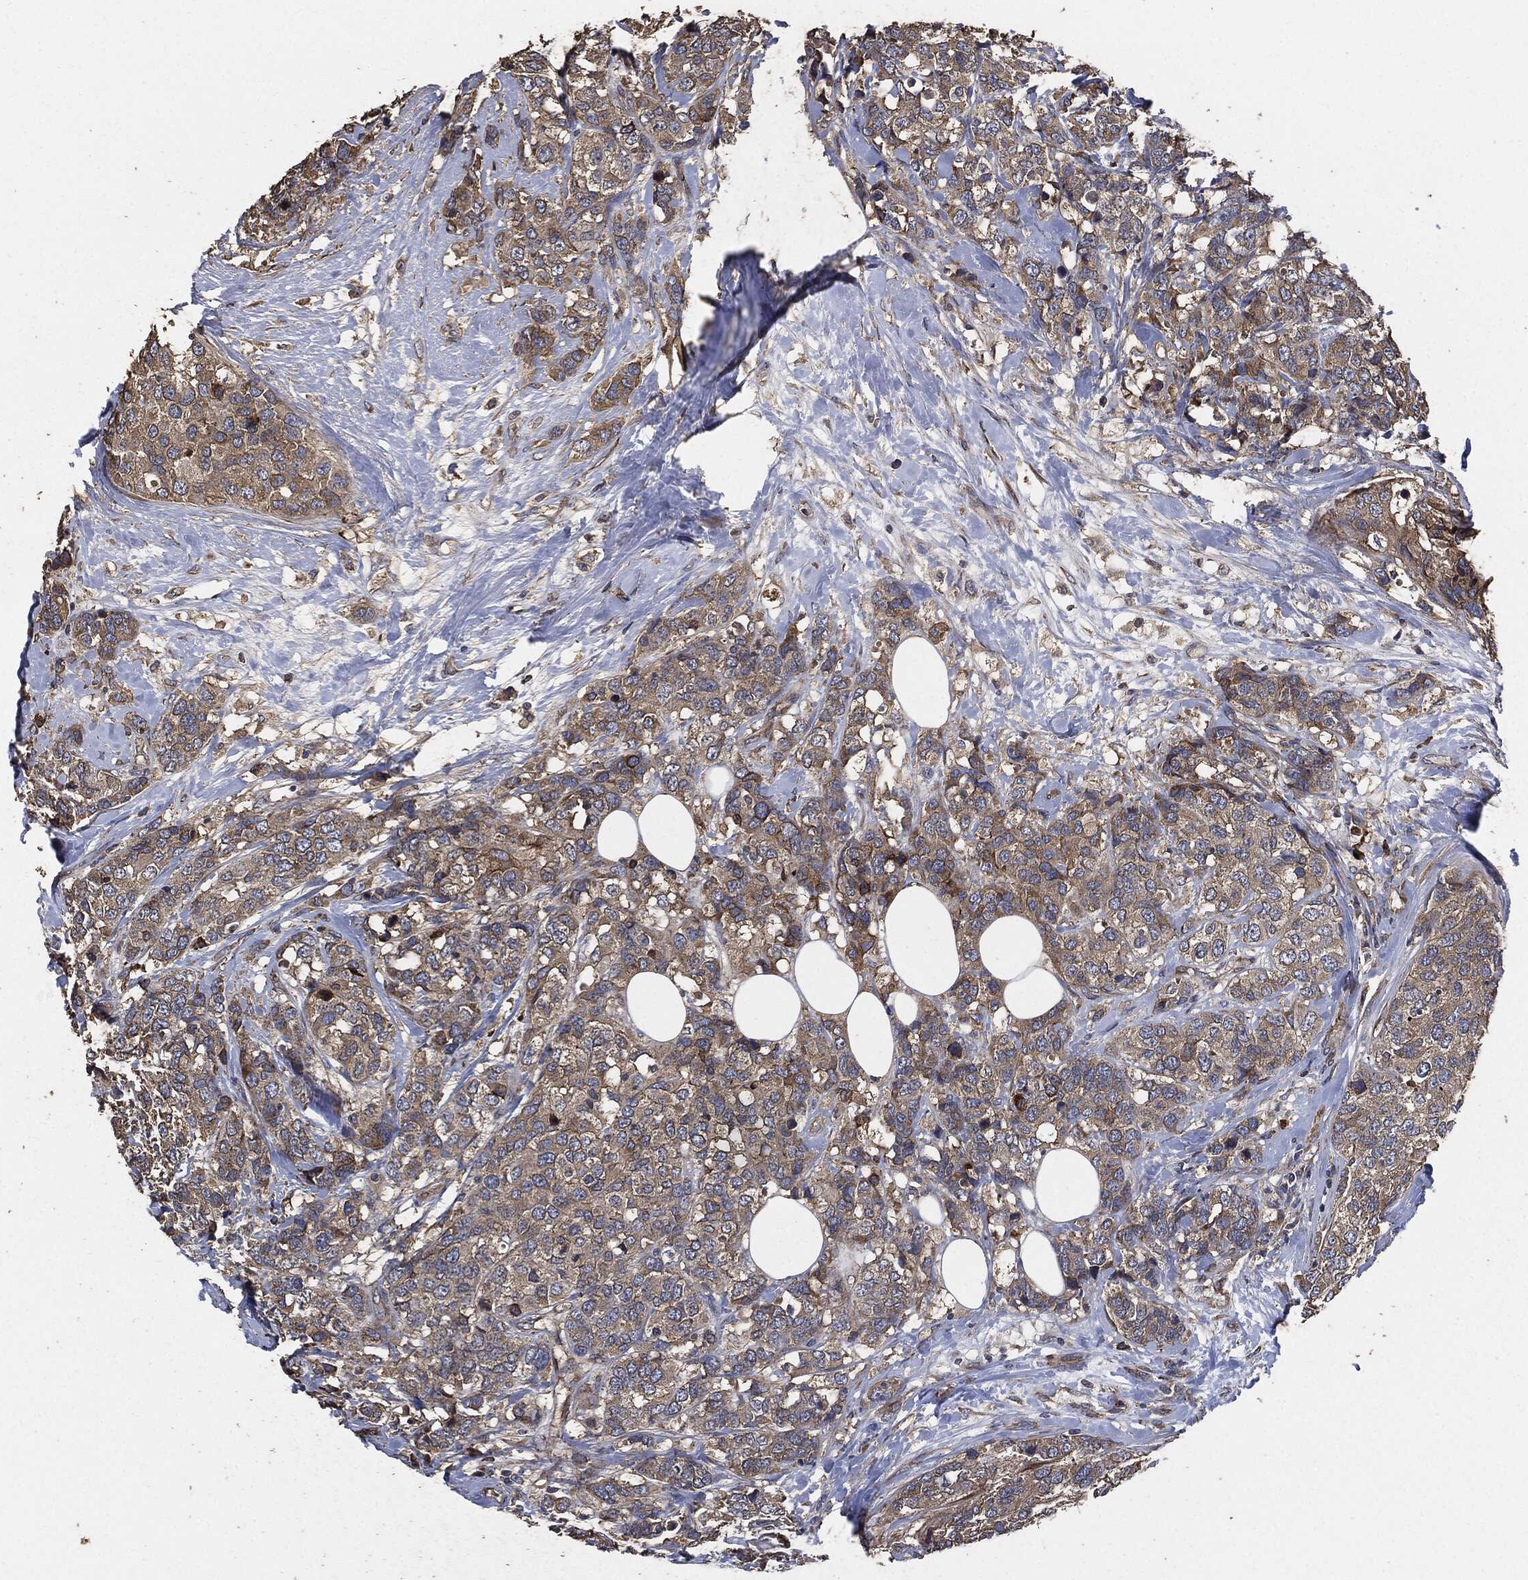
{"staining": {"intensity": "moderate", "quantity": "25%-75%", "location": "cytoplasmic/membranous"}, "tissue": "breast cancer", "cell_type": "Tumor cells", "image_type": "cancer", "snomed": [{"axis": "morphology", "description": "Lobular carcinoma"}, {"axis": "topography", "description": "Breast"}], "caption": "The immunohistochemical stain labels moderate cytoplasmic/membranous positivity in tumor cells of breast cancer (lobular carcinoma) tissue.", "gene": "STK3", "patient": {"sex": "female", "age": 59}}